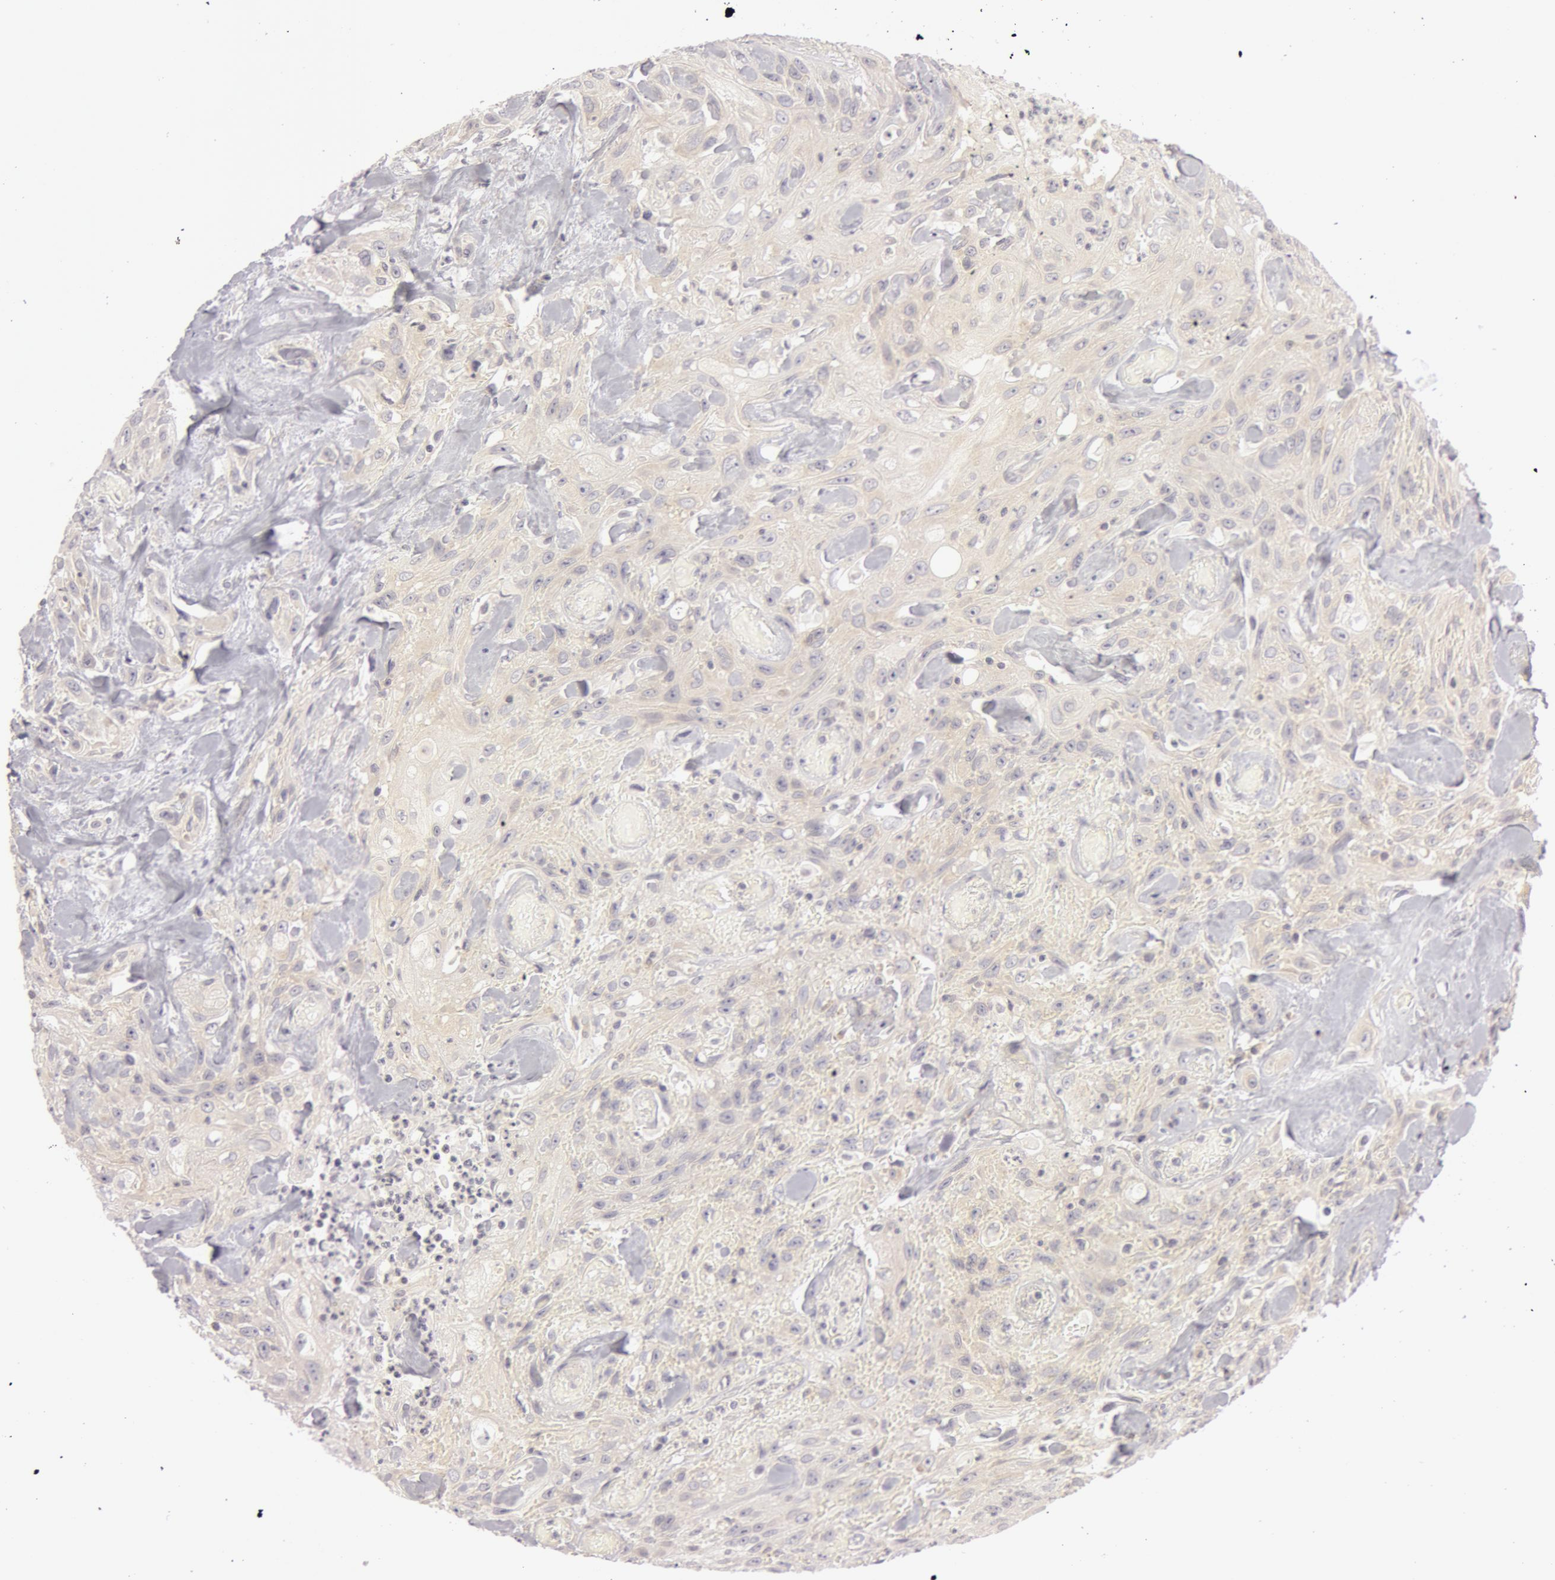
{"staining": {"intensity": "weak", "quantity": "25%-75%", "location": "cytoplasmic/membranous"}, "tissue": "urothelial cancer", "cell_type": "Tumor cells", "image_type": "cancer", "snomed": [{"axis": "morphology", "description": "Urothelial carcinoma, High grade"}, {"axis": "topography", "description": "Urinary bladder"}], "caption": "A brown stain shows weak cytoplasmic/membranous staining of a protein in high-grade urothelial carcinoma tumor cells. (Stains: DAB in brown, nuclei in blue, Microscopy: brightfield microscopy at high magnification).", "gene": "RALGAPA1", "patient": {"sex": "female", "age": 84}}